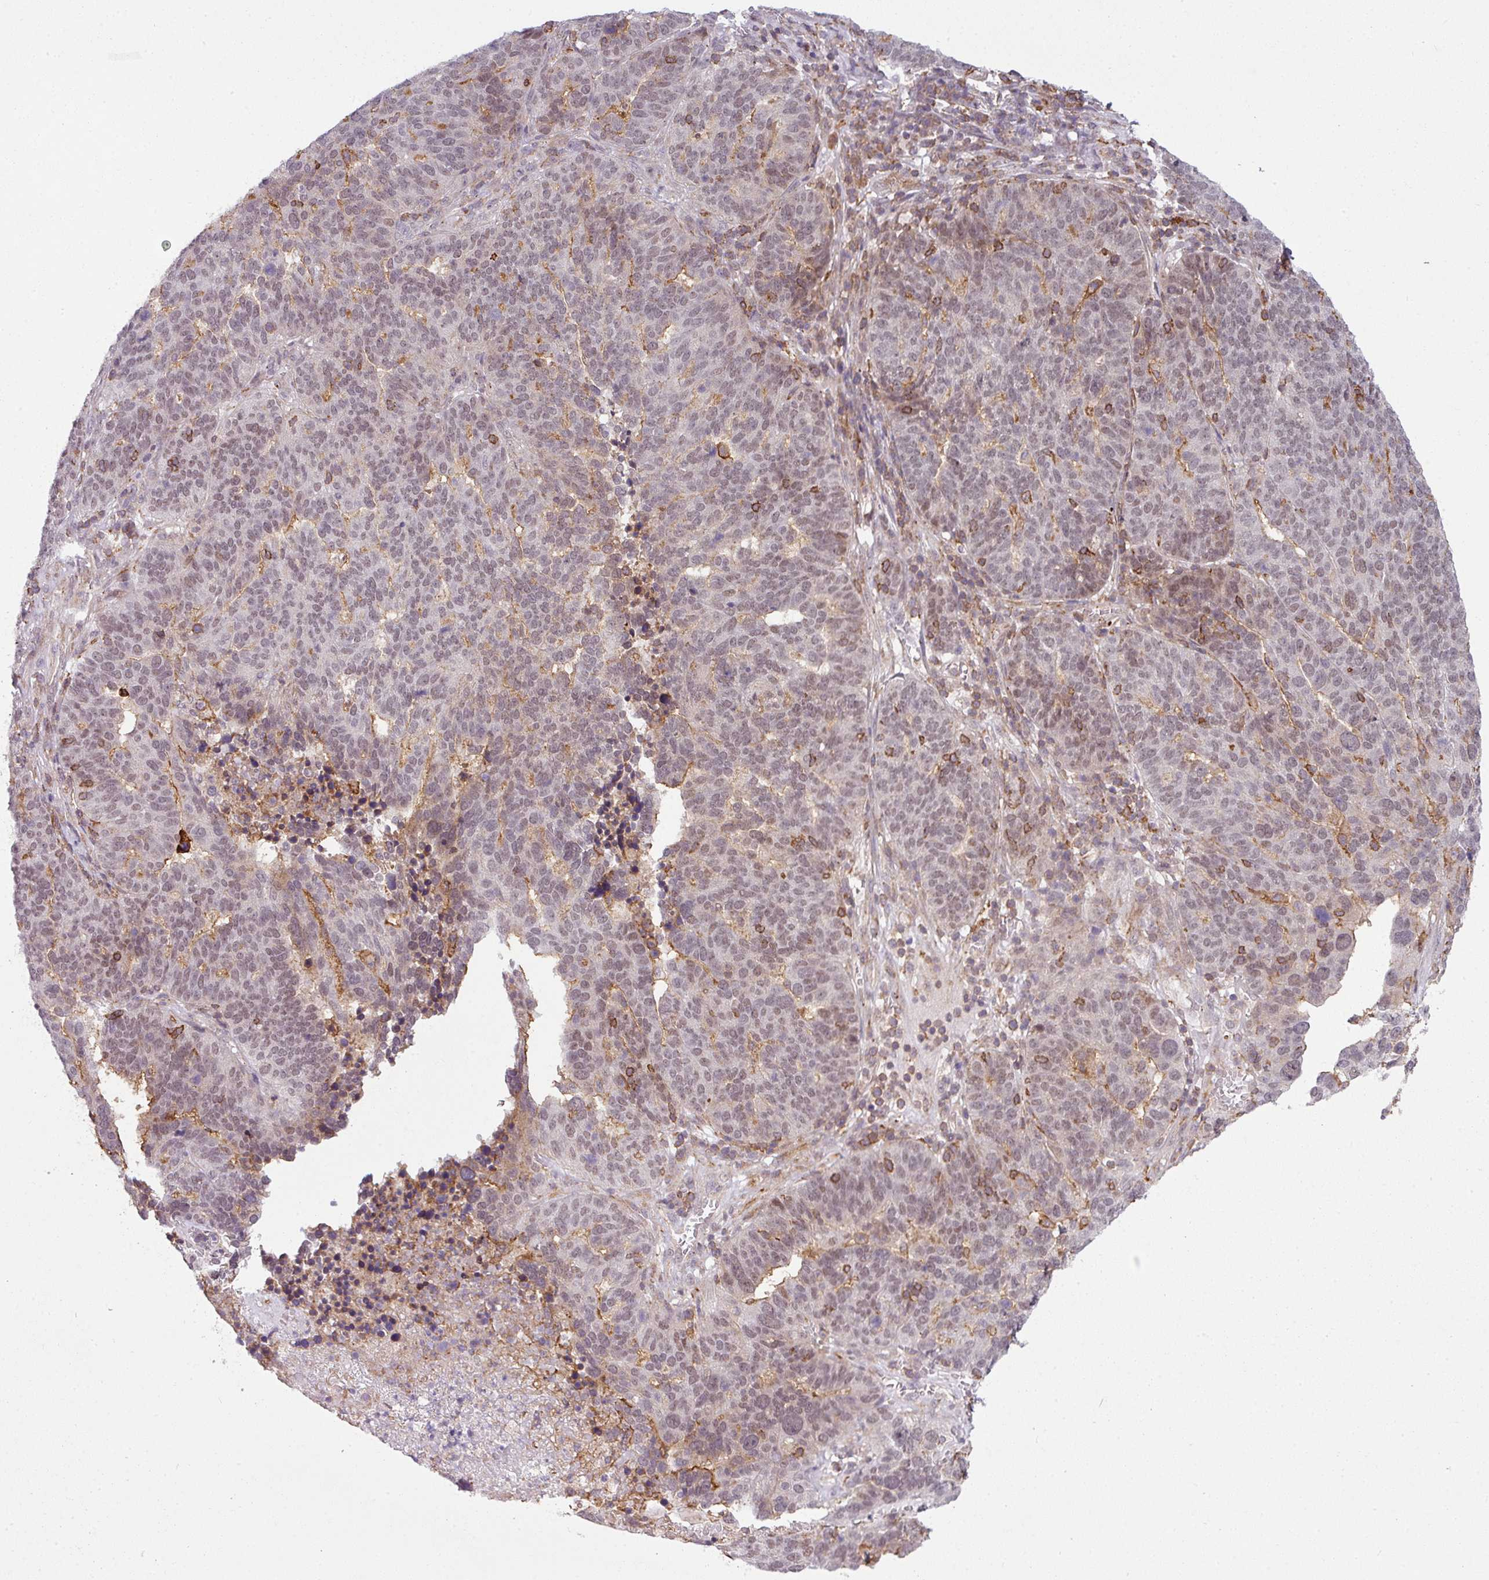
{"staining": {"intensity": "weak", "quantity": "25%-75%", "location": "nuclear"}, "tissue": "ovarian cancer", "cell_type": "Tumor cells", "image_type": "cancer", "snomed": [{"axis": "morphology", "description": "Cystadenocarcinoma, serous, NOS"}, {"axis": "topography", "description": "Ovary"}], "caption": "IHC of human ovarian cancer (serous cystadenocarcinoma) shows low levels of weak nuclear expression in about 25%-75% of tumor cells.", "gene": "ZC2HC1C", "patient": {"sex": "female", "age": 59}}